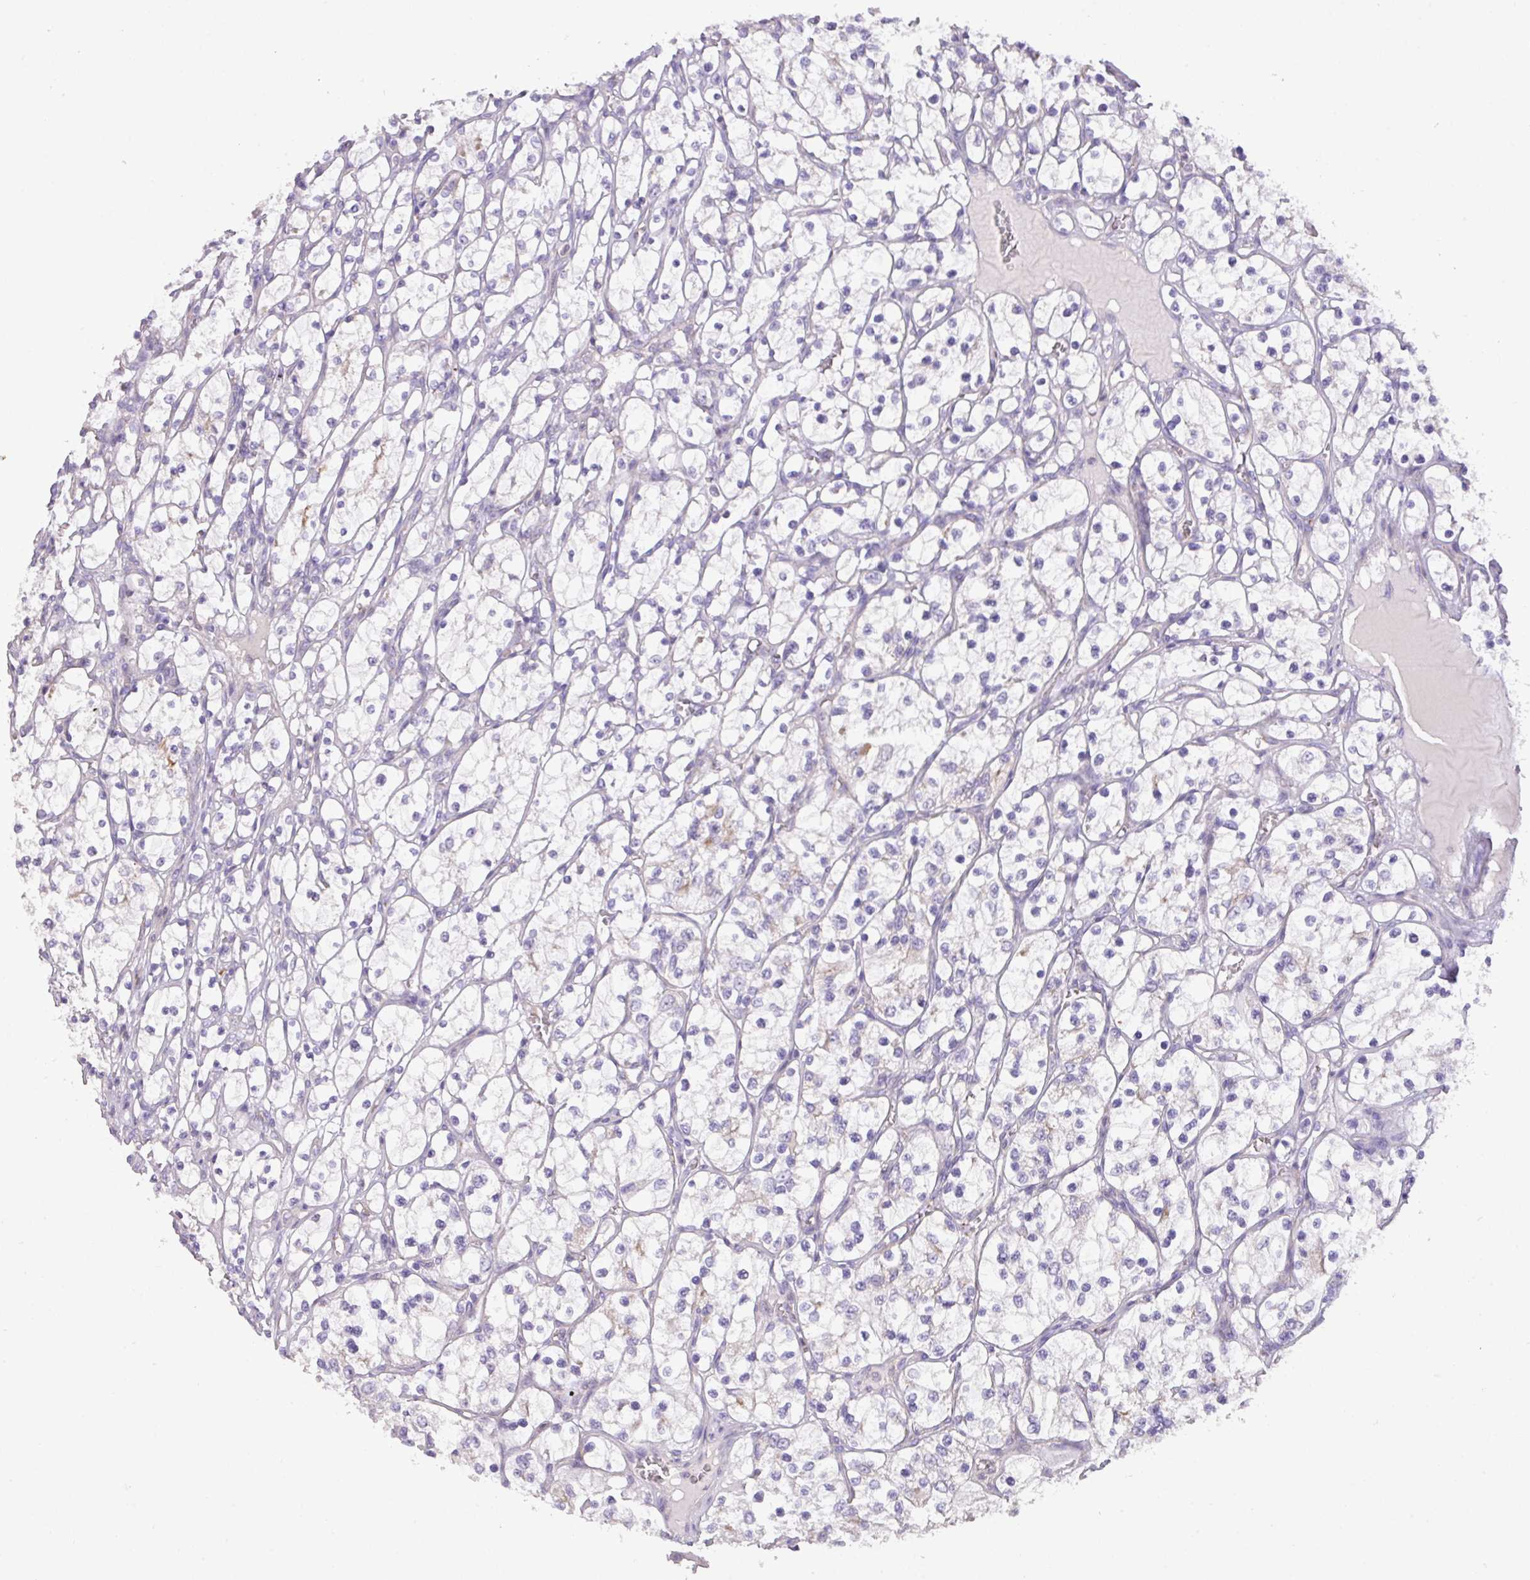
{"staining": {"intensity": "negative", "quantity": "none", "location": "none"}, "tissue": "renal cancer", "cell_type": "Tumor cells", "image_type": "cancer", "snomed": [{"axis": "morphology", "description": "Adenocarcinoma, NOS"}, {"axis": "topography", "description": "Kidney"}], "caption": "Protein analysis of renal cancer (adenocarcinoma) displays no significant positivity in tumor cells.", "gene": "ZNF394", "patient": {"sex": "female", "age": 69}}